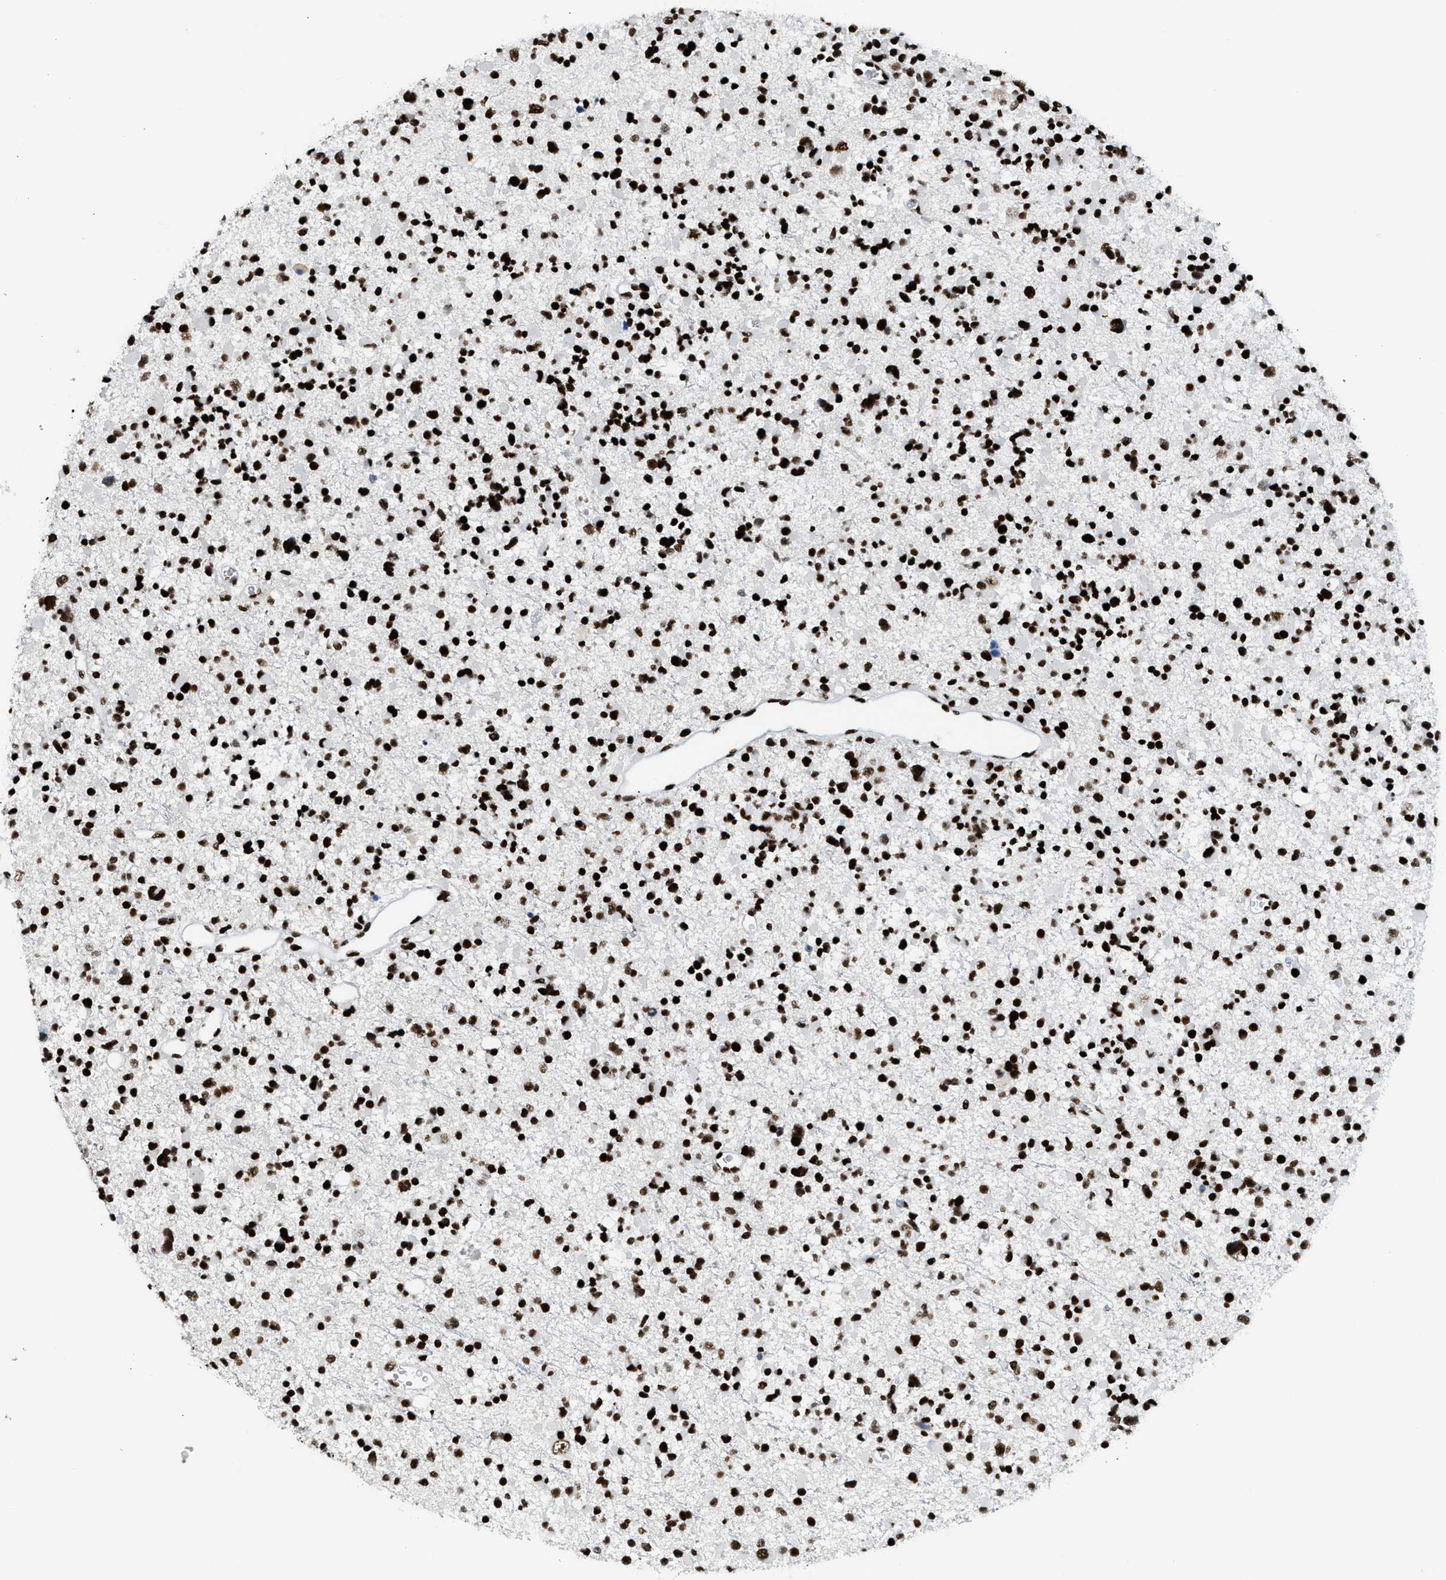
{"staining": {"intensity": "strong", "quantity": ">75%", "location": "nuclear"}, "tissue": "glioma", "cell_type": "Tumor cells", "image_type": "cancer", "snomed": [{"axis": "morphology", "description": "Glioma, malignant, Low grade"}, {"axis": "topography", "description": "Brain"}], "caption": "DAB immunohistochemical staining of glioma exhibits strong nuclear protein positivity in approximately >75% of tumor cells.", "gene": "PIF1", "patient": {"sex": "female", "age": 22}}